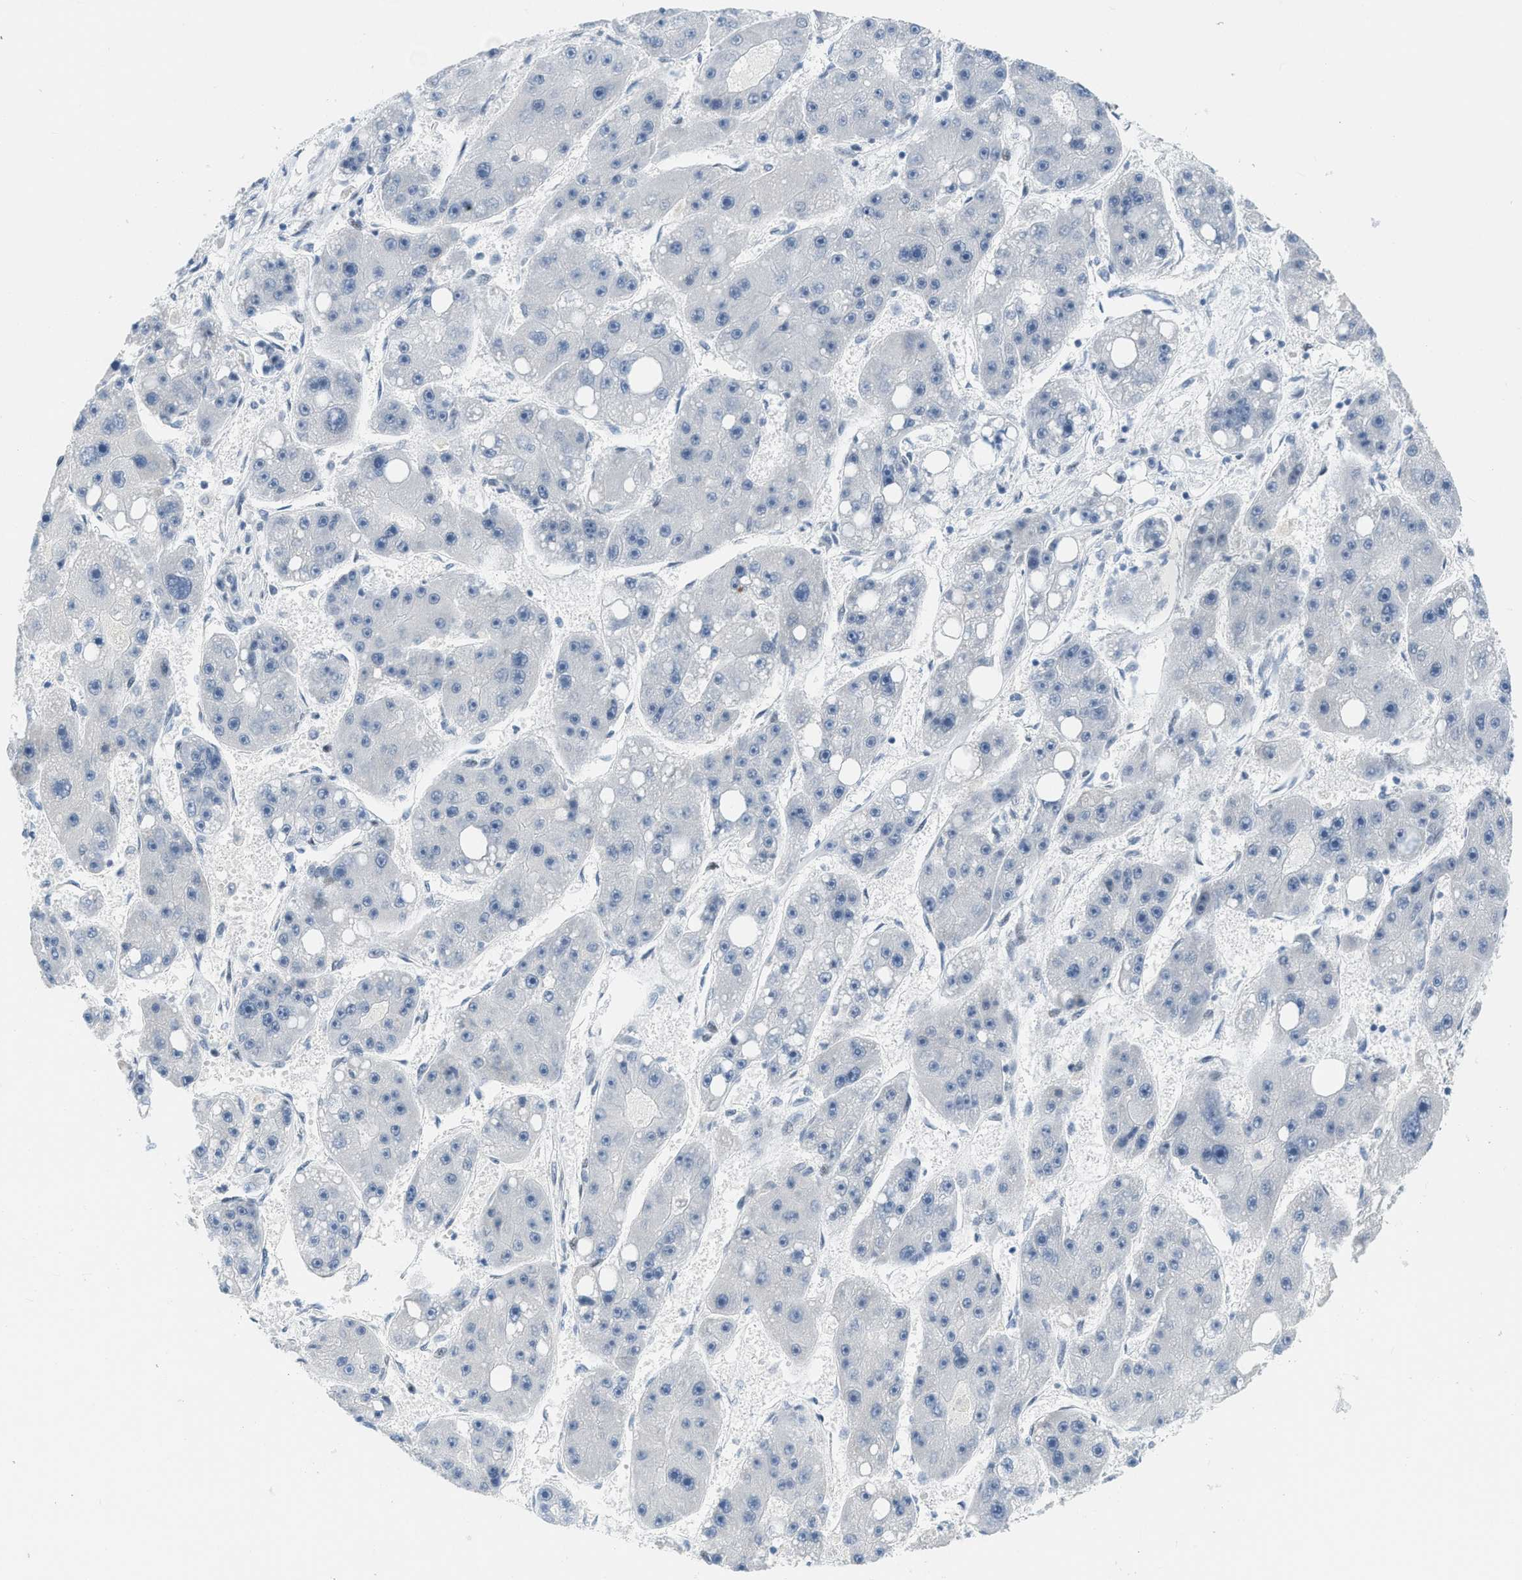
{"staining": {"intensity": "negative", "quantity": "none", "location": "none"}, "tissue": "liver cancer", "cell_type": "Tumor cells", "image_type": "cancer", "snomed": [{"axis": "morphology", "description": "Carcinoma, Hepatocellular, NOS"}, {"axis": "topography", "description": "Liver"}], "caption": "Micrograph shows no protein staining in tumor cells of liver hepatocellular carcinoma tissue.", "gene": "PBX1", "patient": {"sex": "female", "age": 61}}